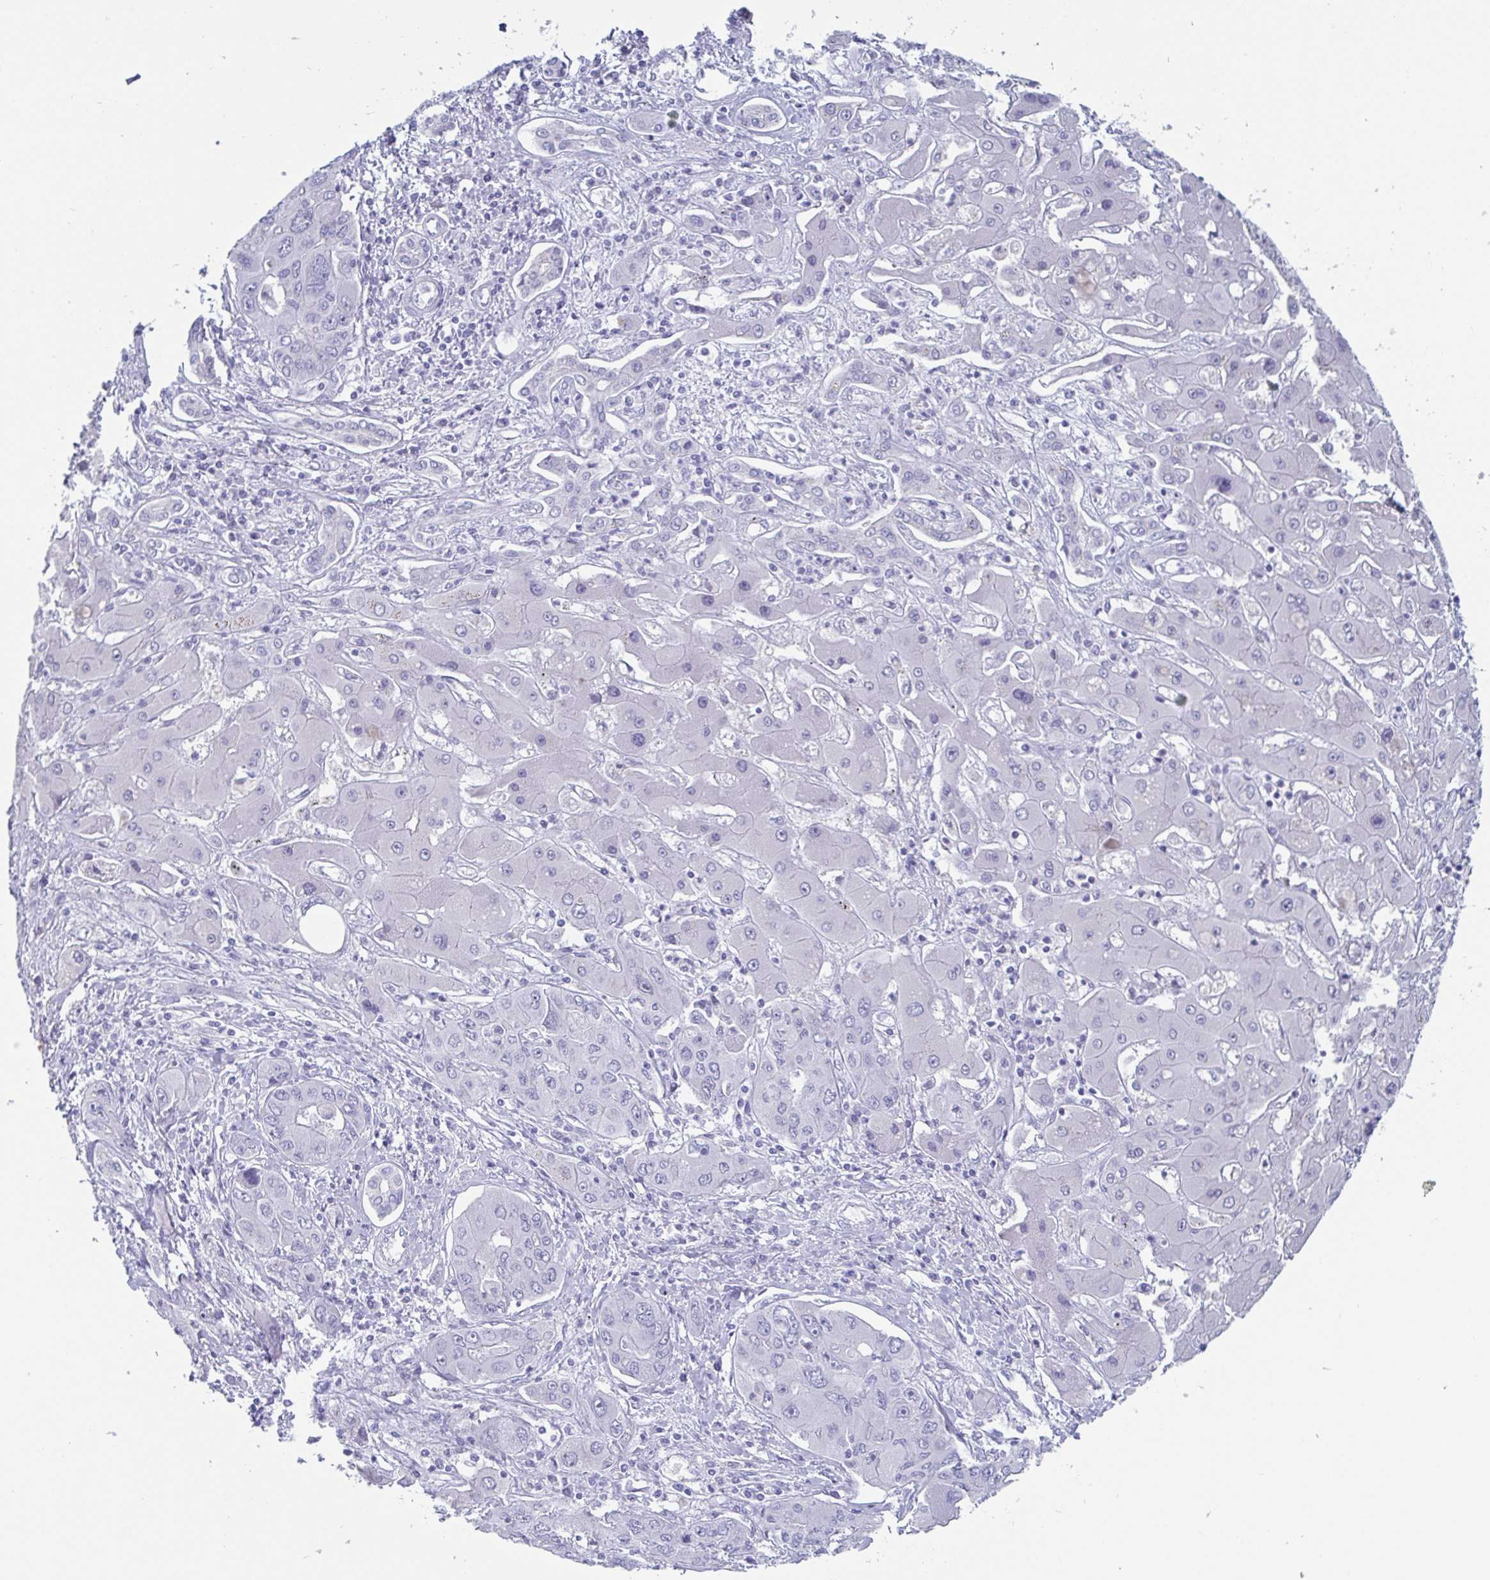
{"staining": {"intensity": "negative", "quantity": "none", "location": "none"}, "tissue": "liver cancer", "cell_type": "Tumor cells", "image_type": "cancer", "snomed": [{"axis": "morphology", "description": "Cholangiocarcinoma"}, {"axis": "topography", "description": "Liver"}], "caption": "Histopathology image shows no protein positivity in tumor cells of liver cholangiocarcinoma tissue.", "gene": "SCGN", "patient": {"sex": "male", "age": 67}}